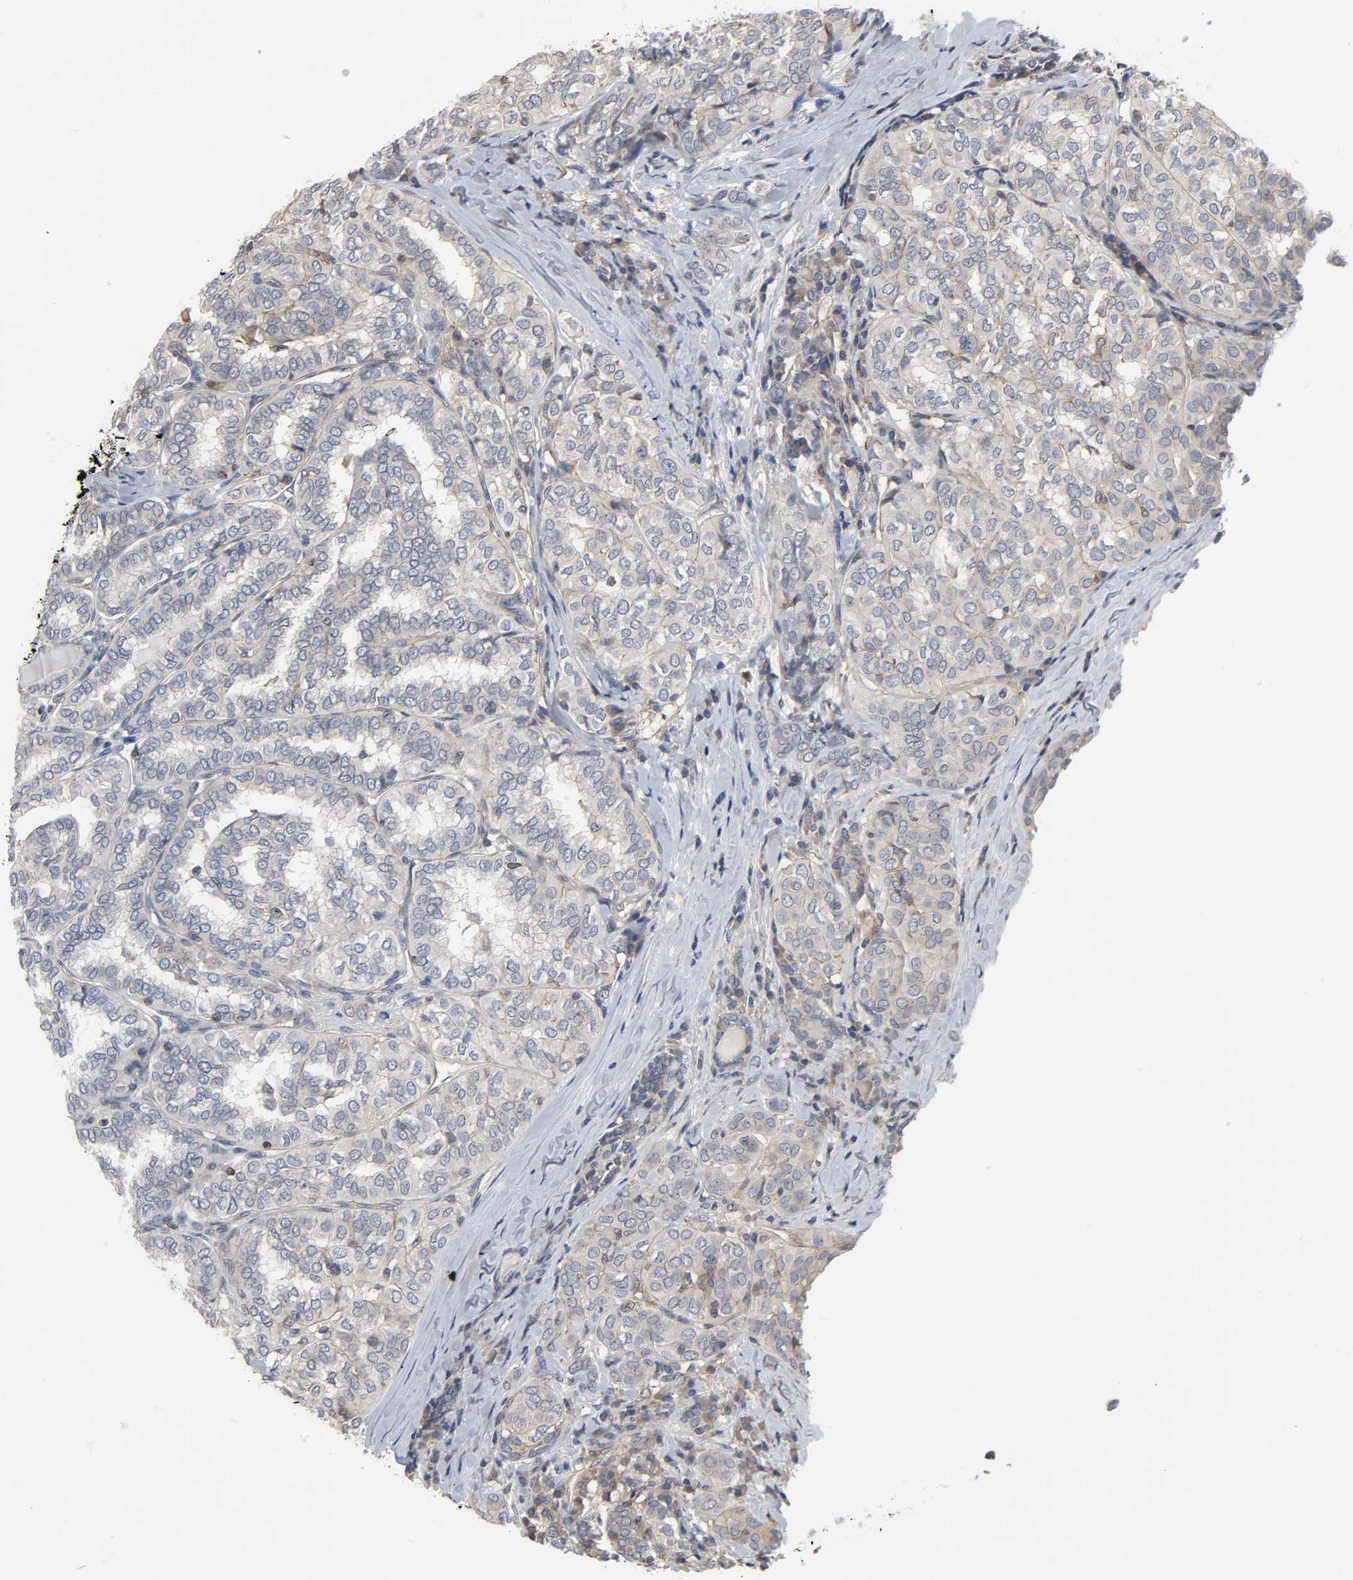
{"staining": {"intensity": "weak", "quantity": "<25%", "location": "cytoplasmic/membranous"}, "tissue": "thyroid cancer", "cell_type": "Tumor cells", "image_type": "cancer", "snomed": [{"axis": "morphology", "description": "Papillary adenocarcinoma, NOS"}, {"axis": "topography", "description": "Thyroid gland"}], "caption": "High magnification brightfield microscopy of papillary adenocarcinoma (thyroid) stained with DAB (brown) and counterstained with hematoxylin (blue): tumor cells show no significant staining.", "gene": "DDX10", "patient": {"sex": "female", "age": 30}}